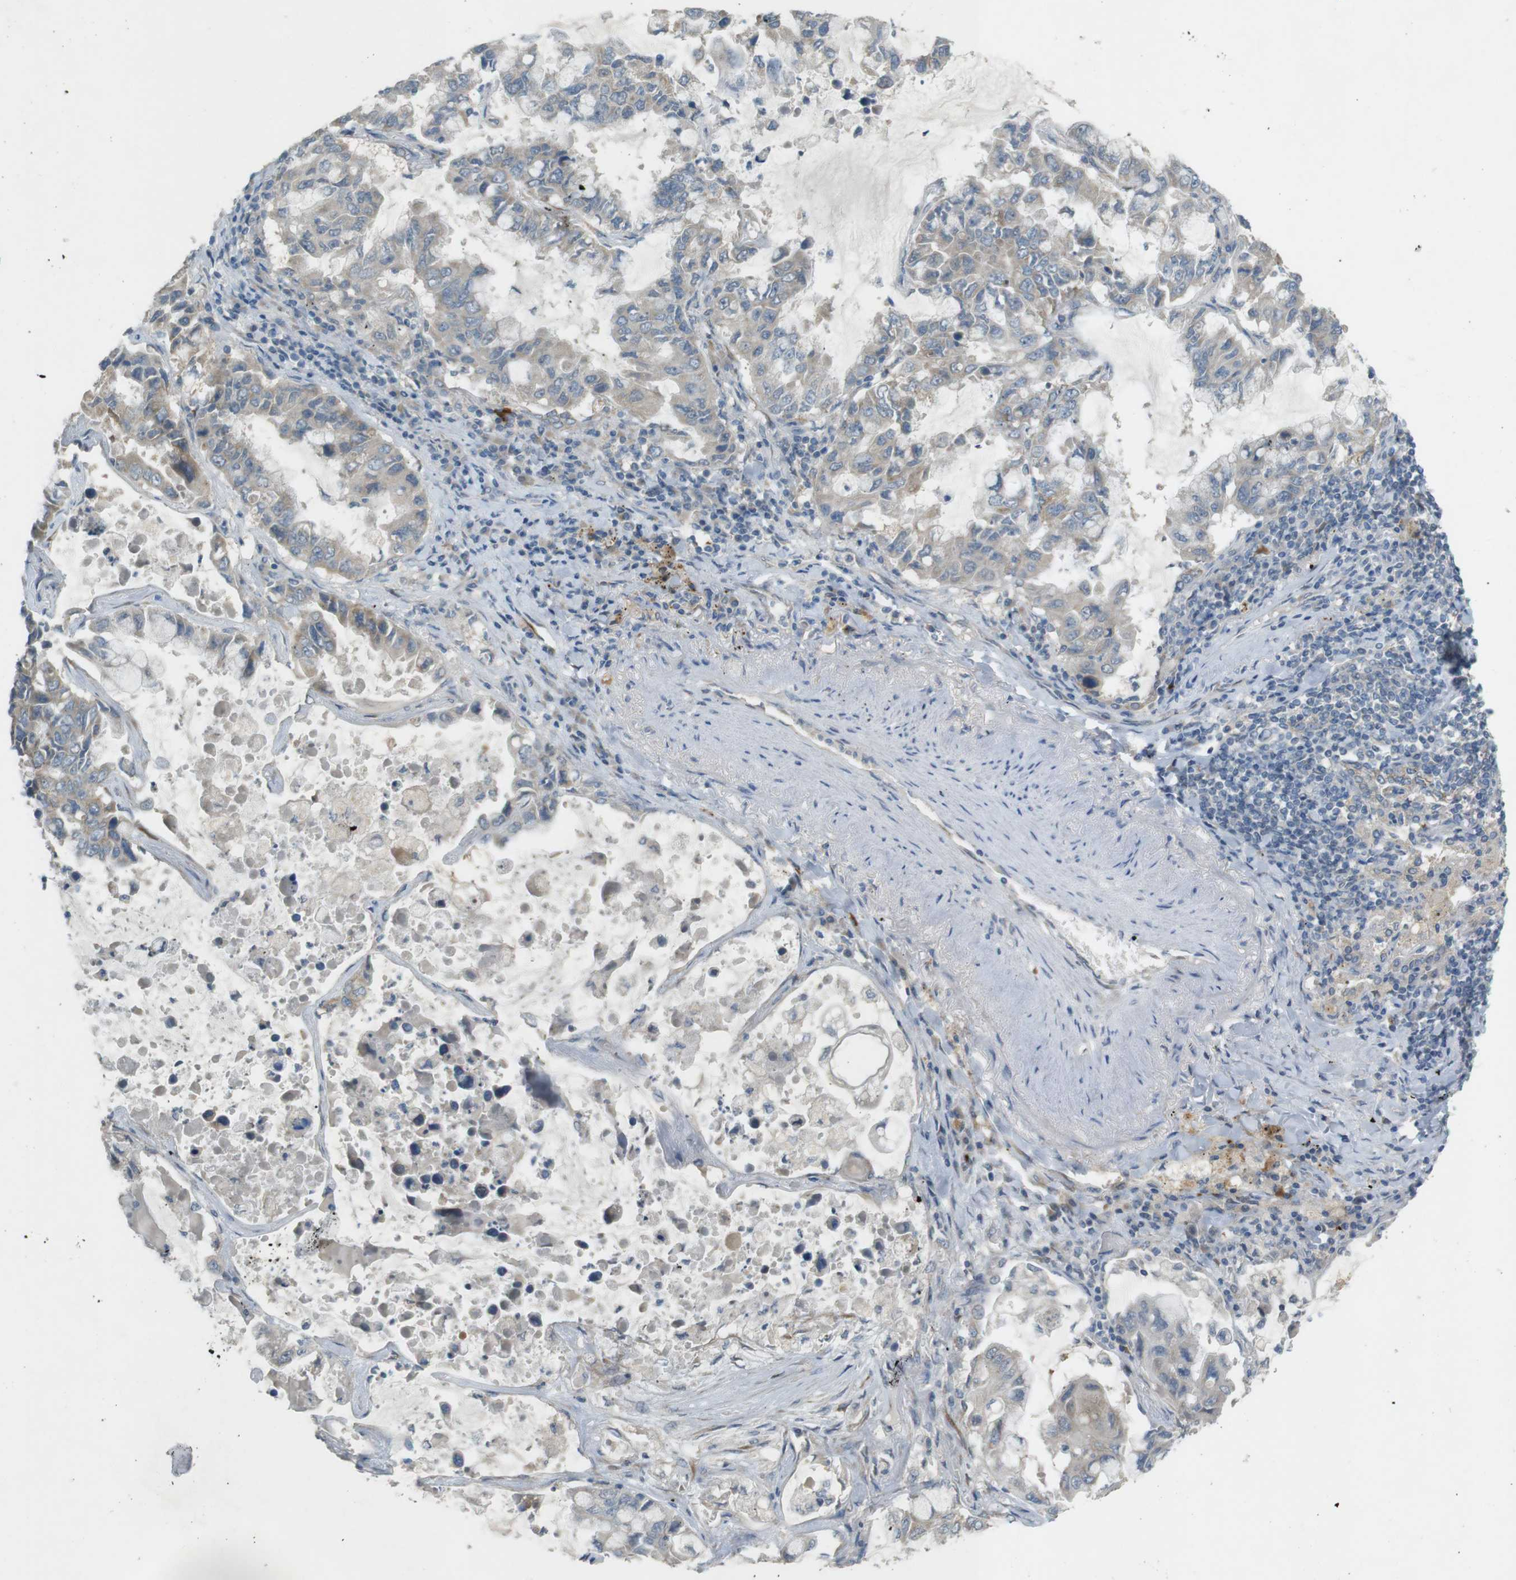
{"staining": {"intensity": "weak", "quantity": "<25%", "location": "cytoplasmic/membranous"}, "tissue": "lung cancer", "cell_type": "Tumor cells", "image_type": "cancer", "snomed": [{"axis": "morphology", "description": "Adenocarcinoma, NOS"}, {"axis": "topography", "description": "Lung"}], "caption": "Lung cancer (adenocarcinoma) was stained to show a protein in brown. There is no significant positivity in tumor cells.", "gene": "TMEM41B", "patient": {"sex": "male", "age": 64}}